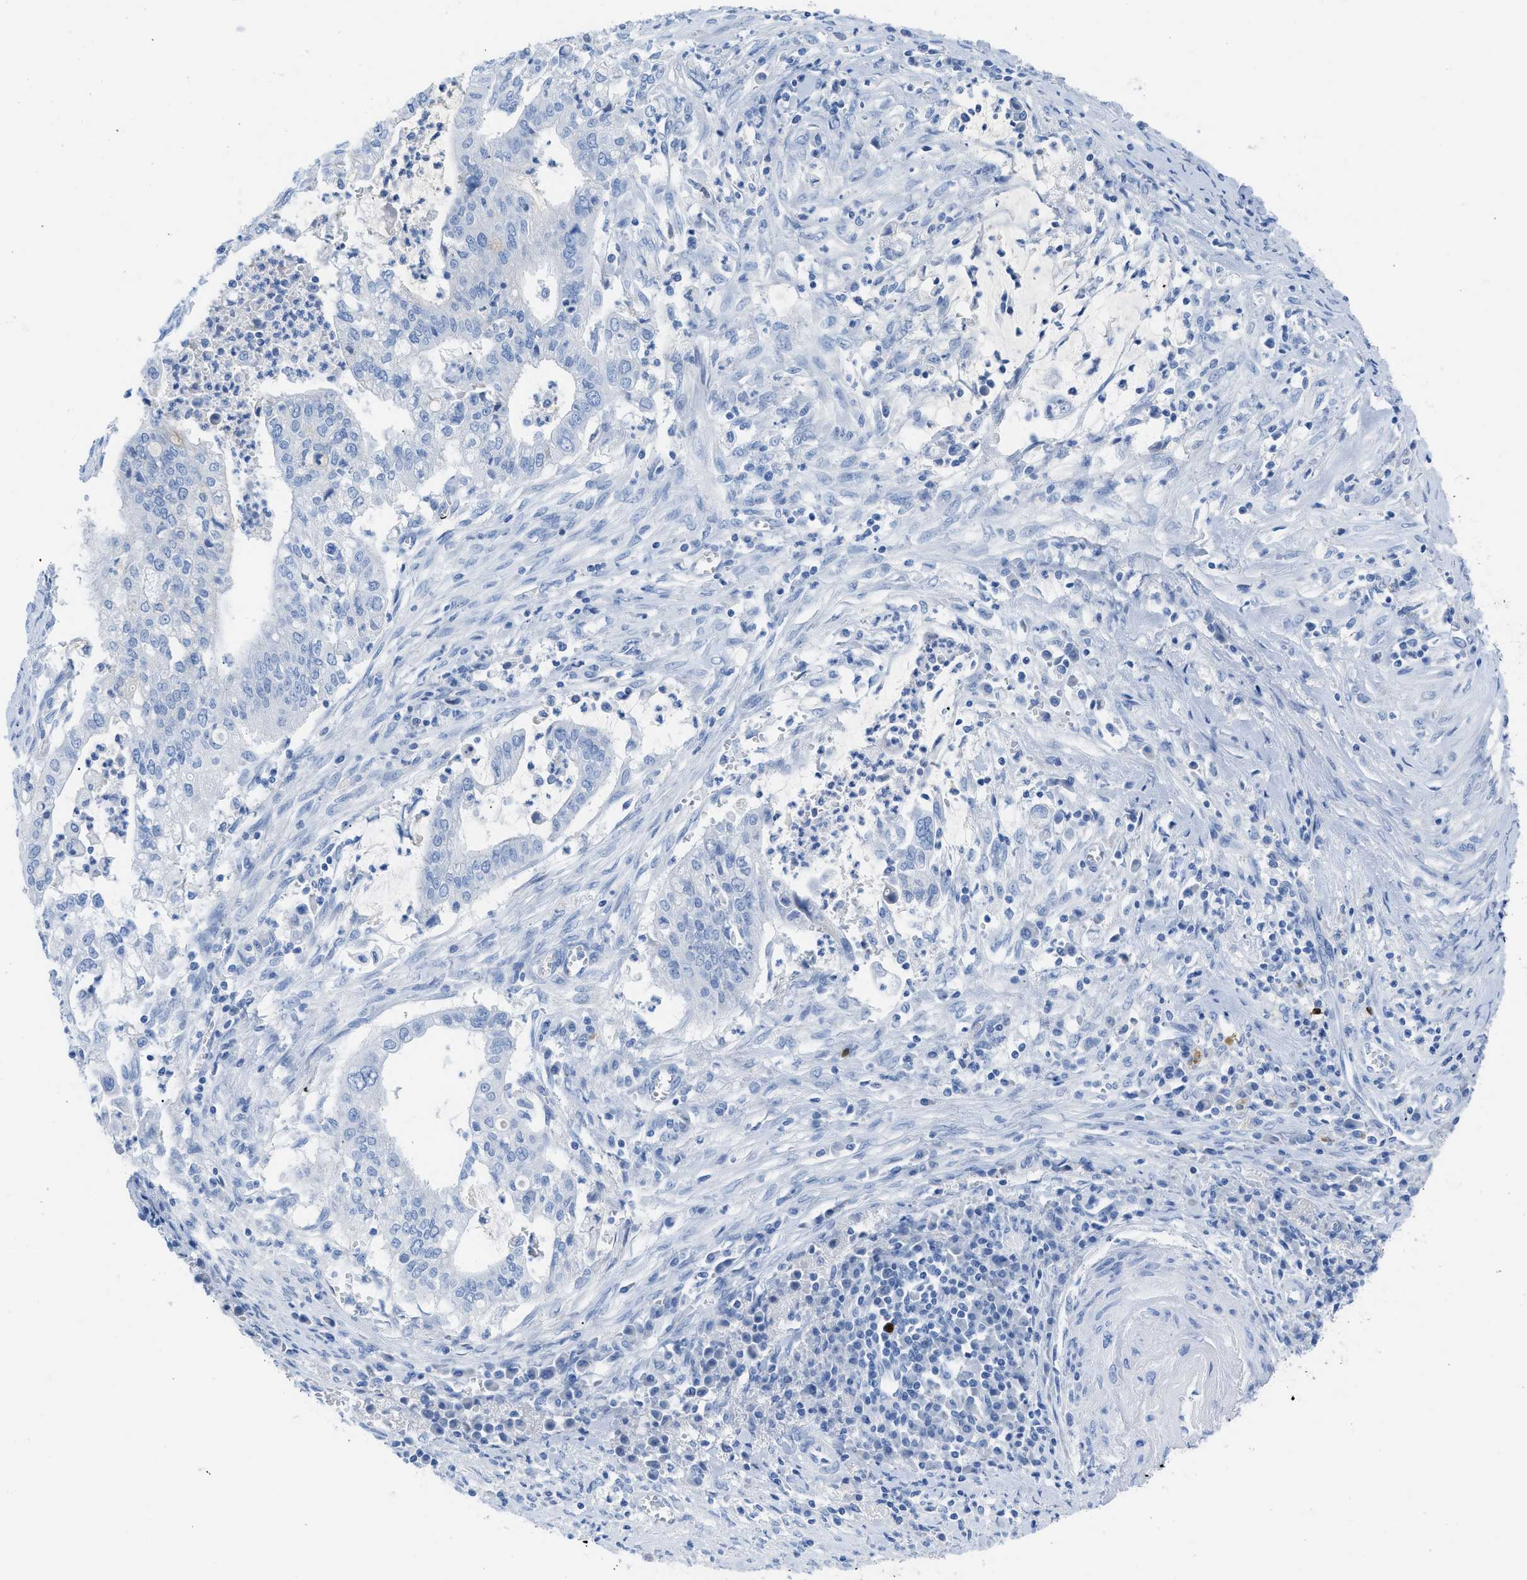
{"staining": {"intensity": "negative", "quantity": "none", "location": "none"}, "tissue": "cervical cancer", "cell_type": "Tumor cells", "image_type": "cancer", "snomed": [{"axis": "morphology", "description": "Adenocarcinoma, NOS"}, {"axis": "topography", "description": "Cervix"}], "caption": "IHC histopathology image of neoplastic tissue: human cervical adenocarcinoma stained with DAB (3,3'-diaminobenzidine) demonstrates no significant protein positivity in tumor cells. Nuclei are stained in blue.", "gene": "TCL1A", "patient": {"sex": "female", "age": 44}}